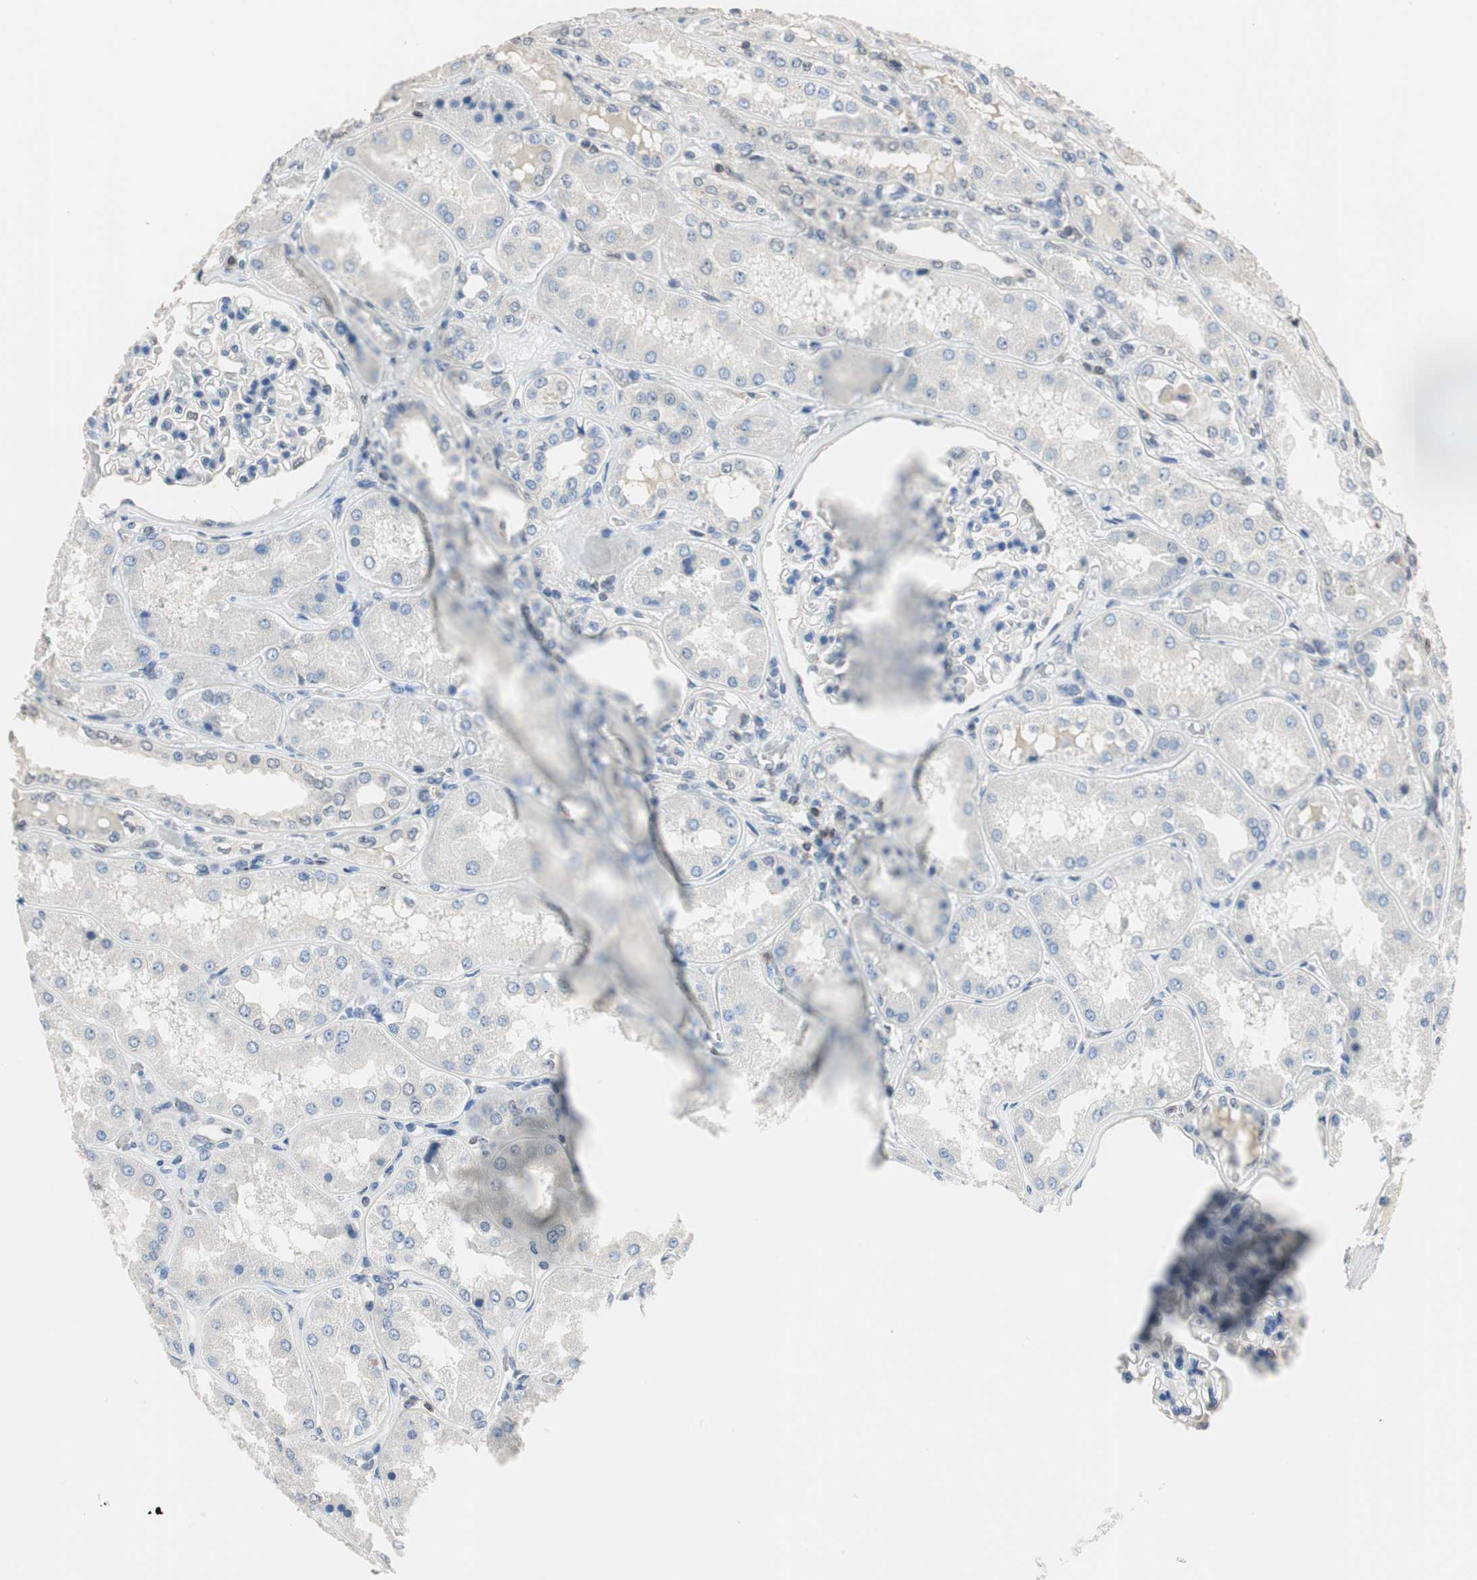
{"staining": {"intensity": "negative", "quantity": "none", "location": "none"}, "tissue": "kidney", "cell_type": "Cells in glomeruli", "image_type": "normal", "snomed": [{"axis": "morphology", "description": "Normal tissue, NOS"}, {"axis": "topography", "description": "Kidney"}], "caption": "Human kidney stained for a protein using immunohistochemistry displays no positivity in cells in glomeruli.", "gene": "NFATC2", "patient": {"sex": "female", "age": 56}}